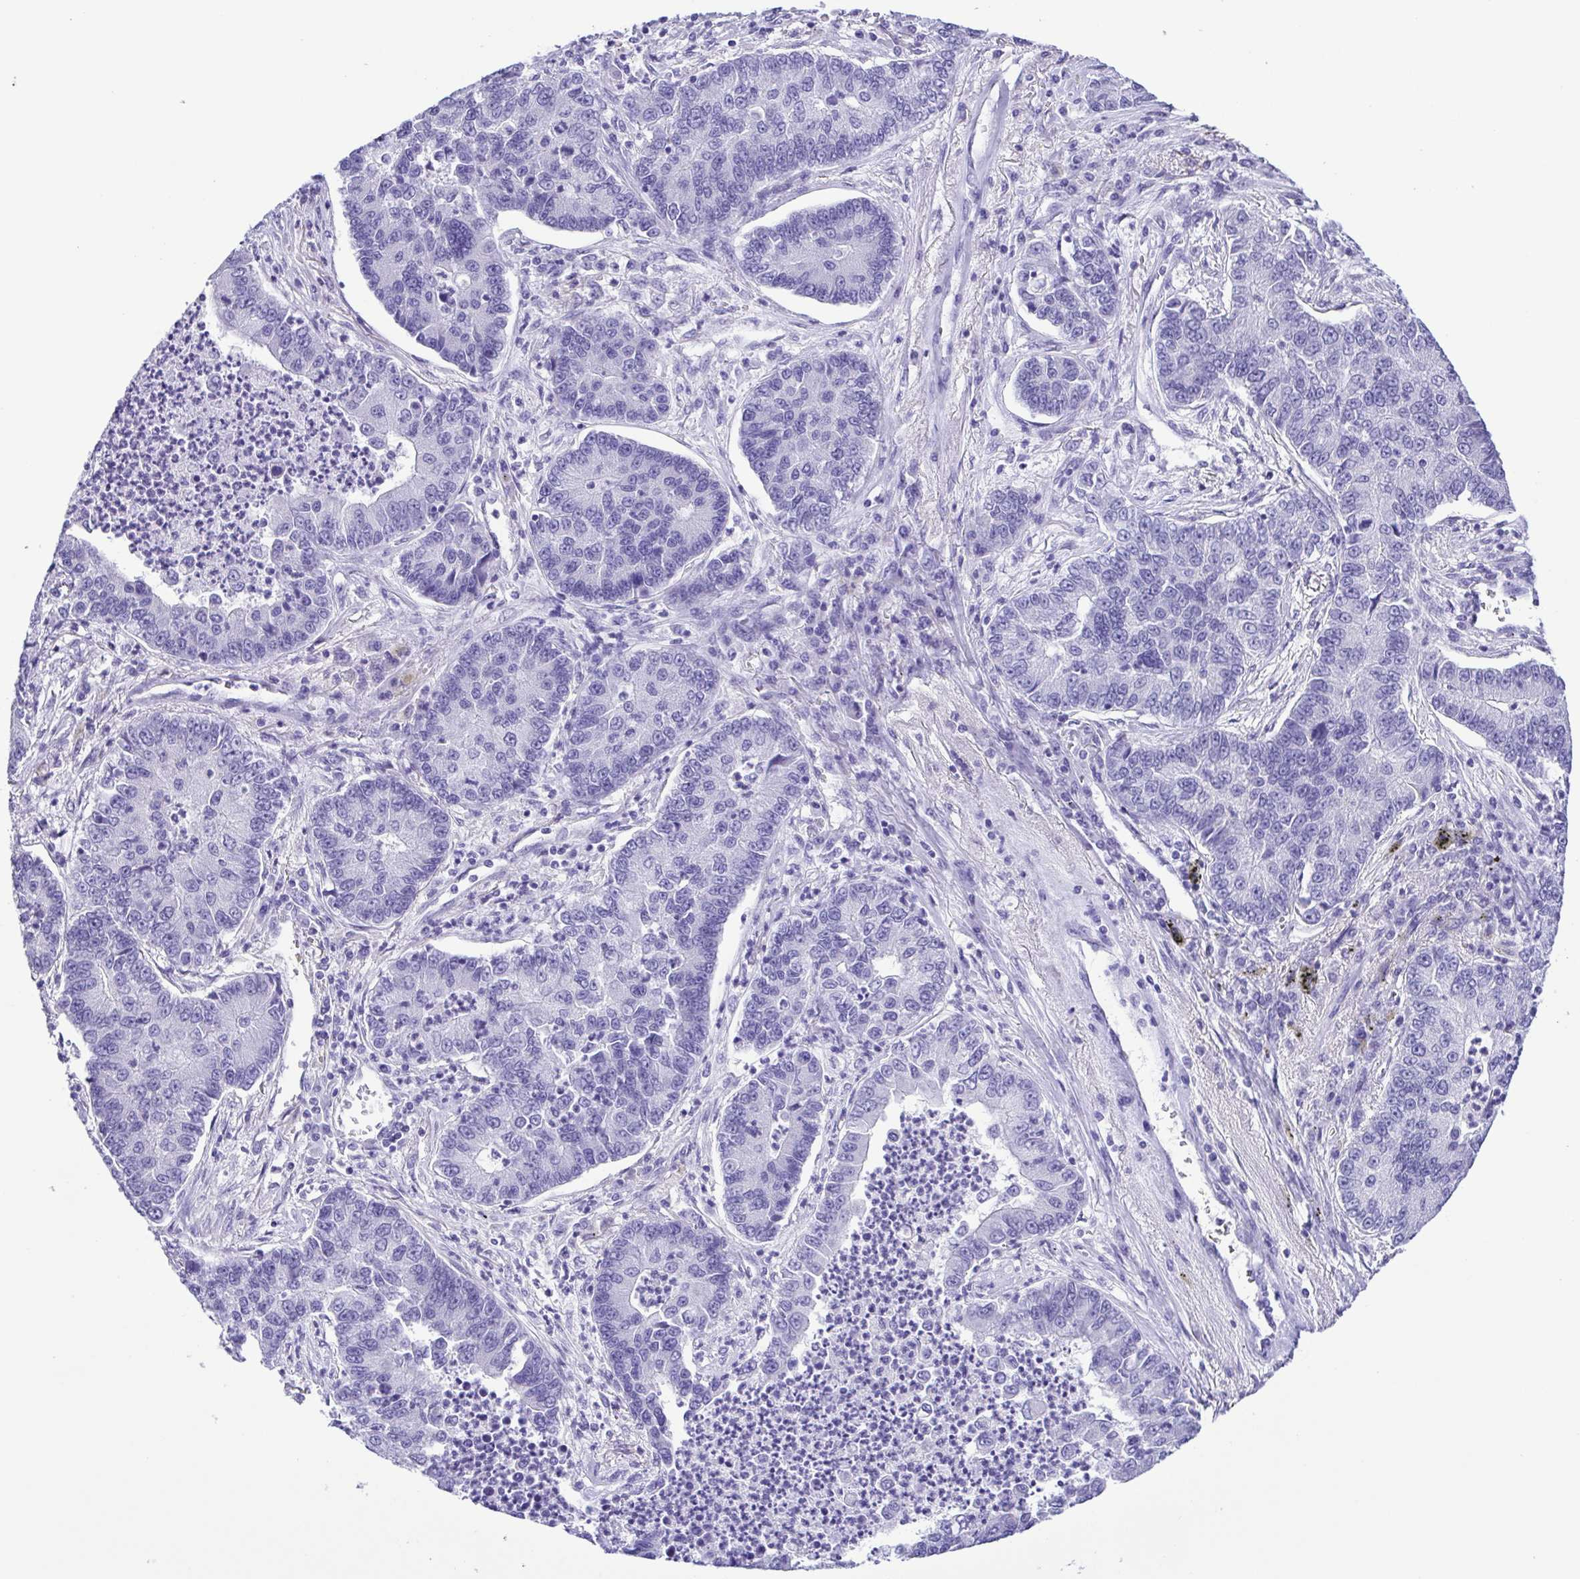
{"staining": {"intensity": "negative", "quantity": "none", "location": "none"}, "tissue": "lung cancer", "cell_type": "Tumor cells", "image_type": "cancer", "snomed": [{"axis": "morphology", "description": "Adenocarcinoma, NOS"}, {"axis": "topography", "description": "Lung"}], "caption": "A micrograph of human lung cancer is negative for staining in tumor cells.", "gene": "OVGP1", "patient": {"sex": "female", "age": 57}}